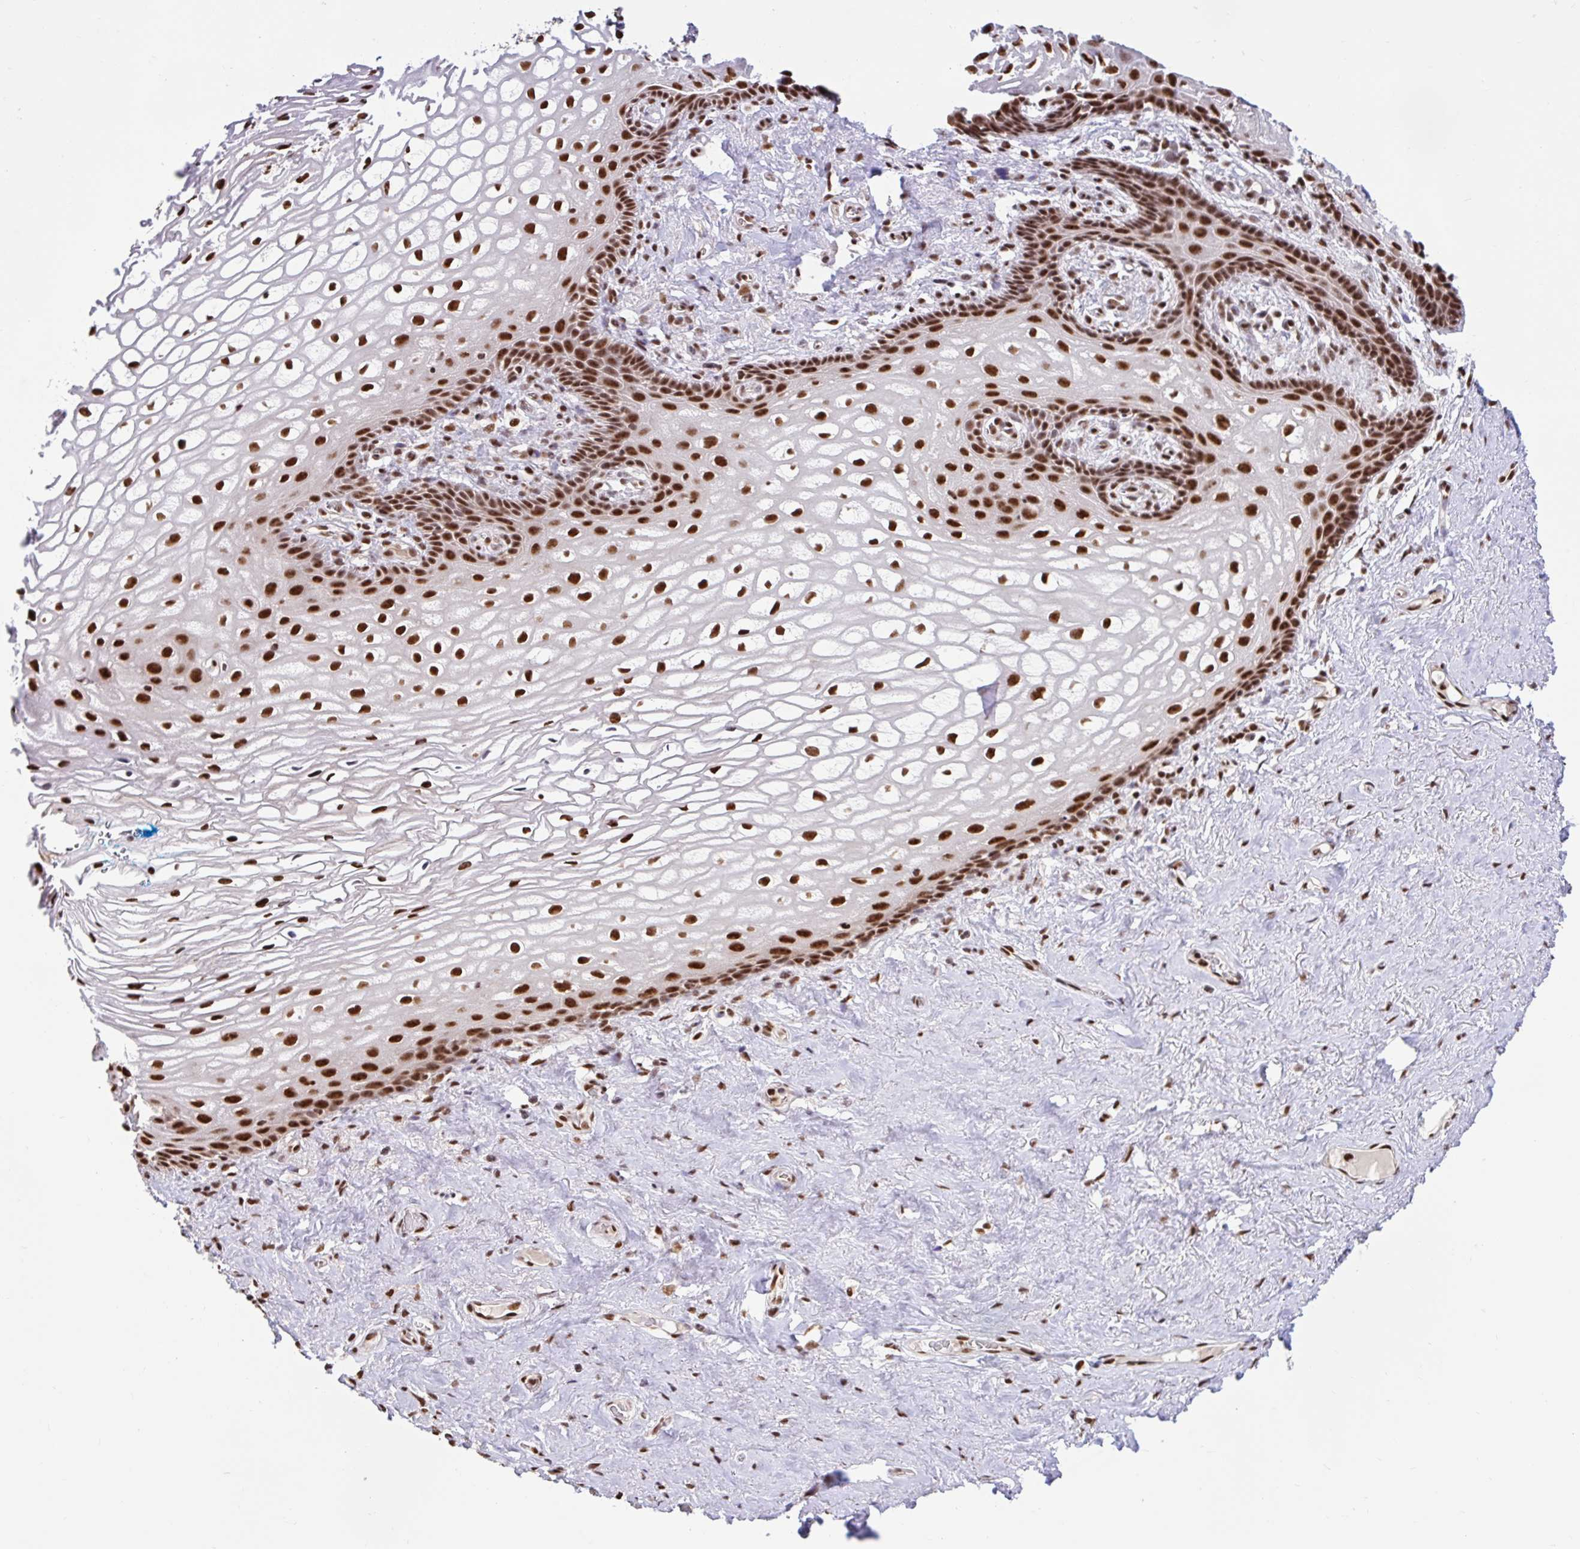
{"staining": {"intensity": "strong", "quantity": ">75%", "location": "nuclear"}, "tissue": "vagina", "cell_type": "Squamous epithelial cells", "image_type": "normal", "snomed": [{"axis": "morphology", "description": "Normal tissue, NOS"}, {"axis": "morphology", "description": "Adenocarcinoma, NOS"}, {"axis": "topography", "description": "Rectum"}, {"axis": "topography", "description": "Vagina"}, {"axis": "topography", "description": "Peripheral nerve tissue"}], "caption": "DAB (3,3'-diaminobenzidine) immunohistochemical staining of benign vagina reveals strong nuclear protein expression in about >75% of squamous epithelial cells.", "gene": "ABCA9", "patient": {"sex": "female", "age": 71}}